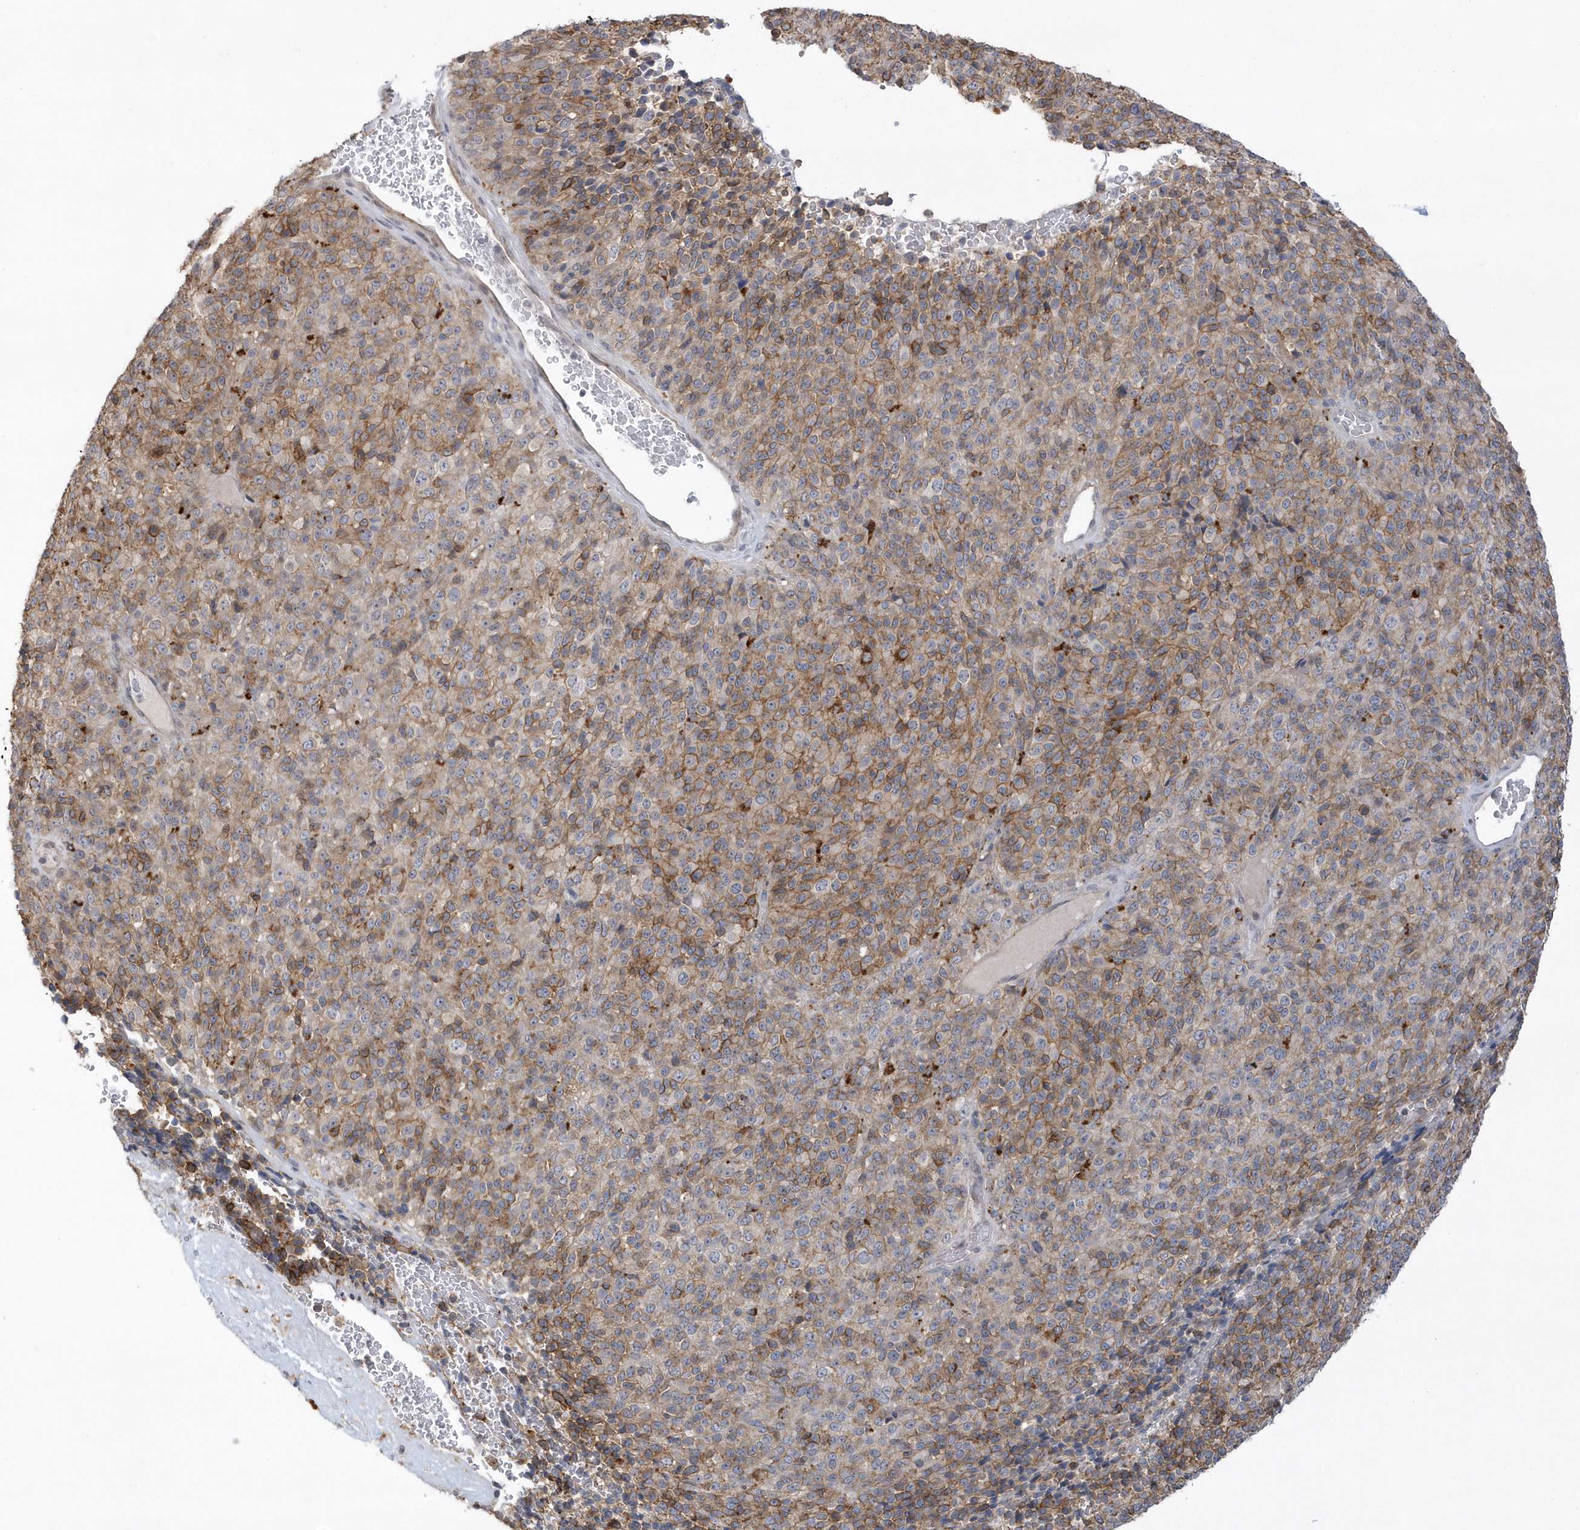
{"staining": {"intensity": "moderate", "quantity": "25%-75%", "location": "cytoplasmic/membranous"}, "tissue": "melanoma", "cell_type": "Tumor cells", "image_type": "cancer", "snomed": [{"axis": "morphology", "description": "Malignant melanoma, Metastatic site"}, {"axis": "topography", "description": "Brain"}], "caption": "Immunohistochemical staining of malignant melanoma (metastatic site) shows medium levels of moderate cytoplasmic/membranous positivity in approximately 25%-75% of tumor cells.", "gene": "CRIP3", "patient": {"sex": "female", "age": 56}}